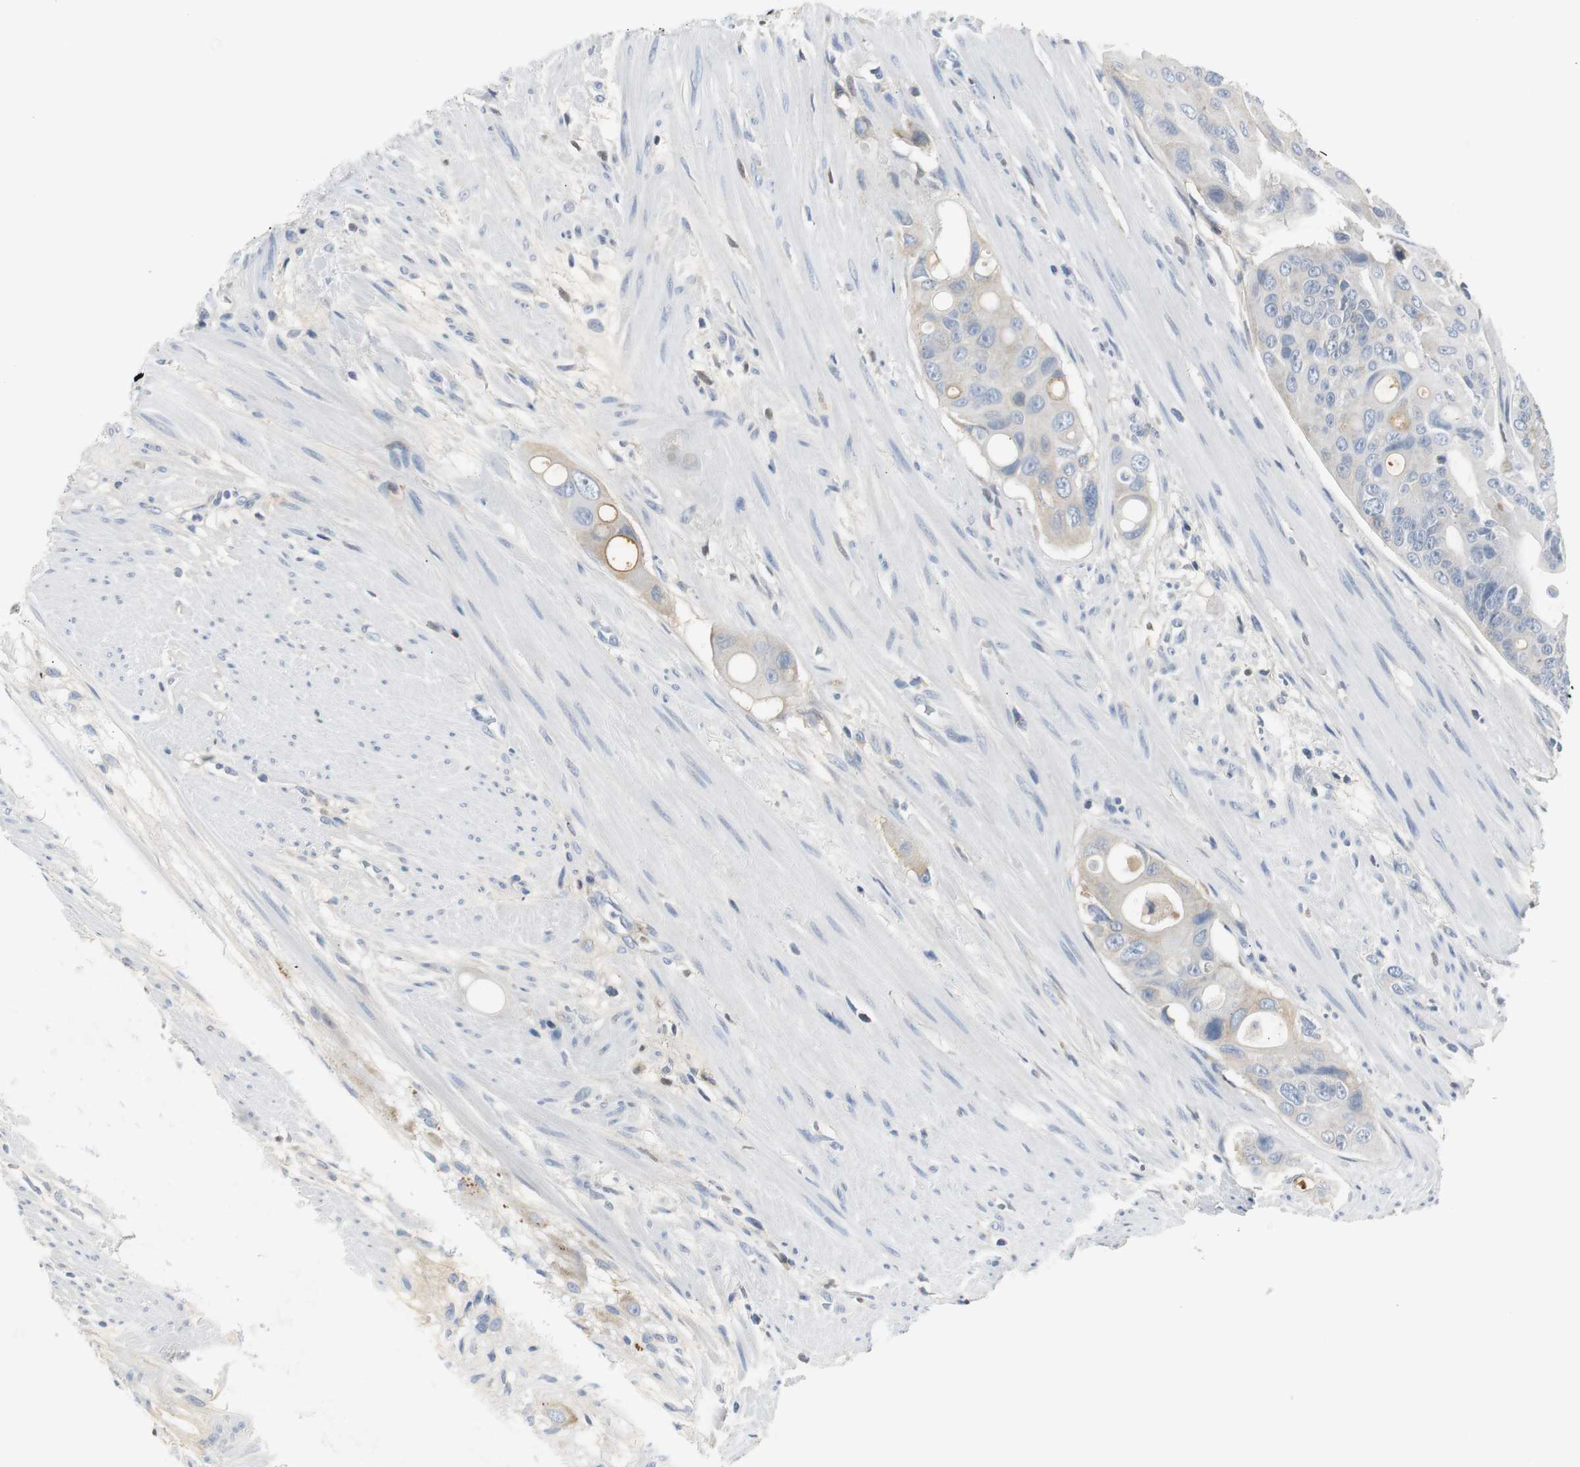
{"staining": {"intensity": "weak", "quantity": "25%-75%", "location": "cytoplasmic/membranous"}, "tissue": "colorectal cancer", "cell_type": "Tumor cells", "image_type": "cancer", "snomed": [{"axis": "morphology", "description": "Adenocarcinoma, NOS"}, {"axis": "topography", "description": "Colon"}], "caption": "This histopathology image displays colorectal cancer (adenocarcinoma) stained with IHC to label a protein in brown. The cytoplasmic/membranous of tumor cells show weak positivity for the protein. Nuclei are counter-stained blue.", "gene": "SERPINF1", "patient": {"sex": "female", "age": 57}}